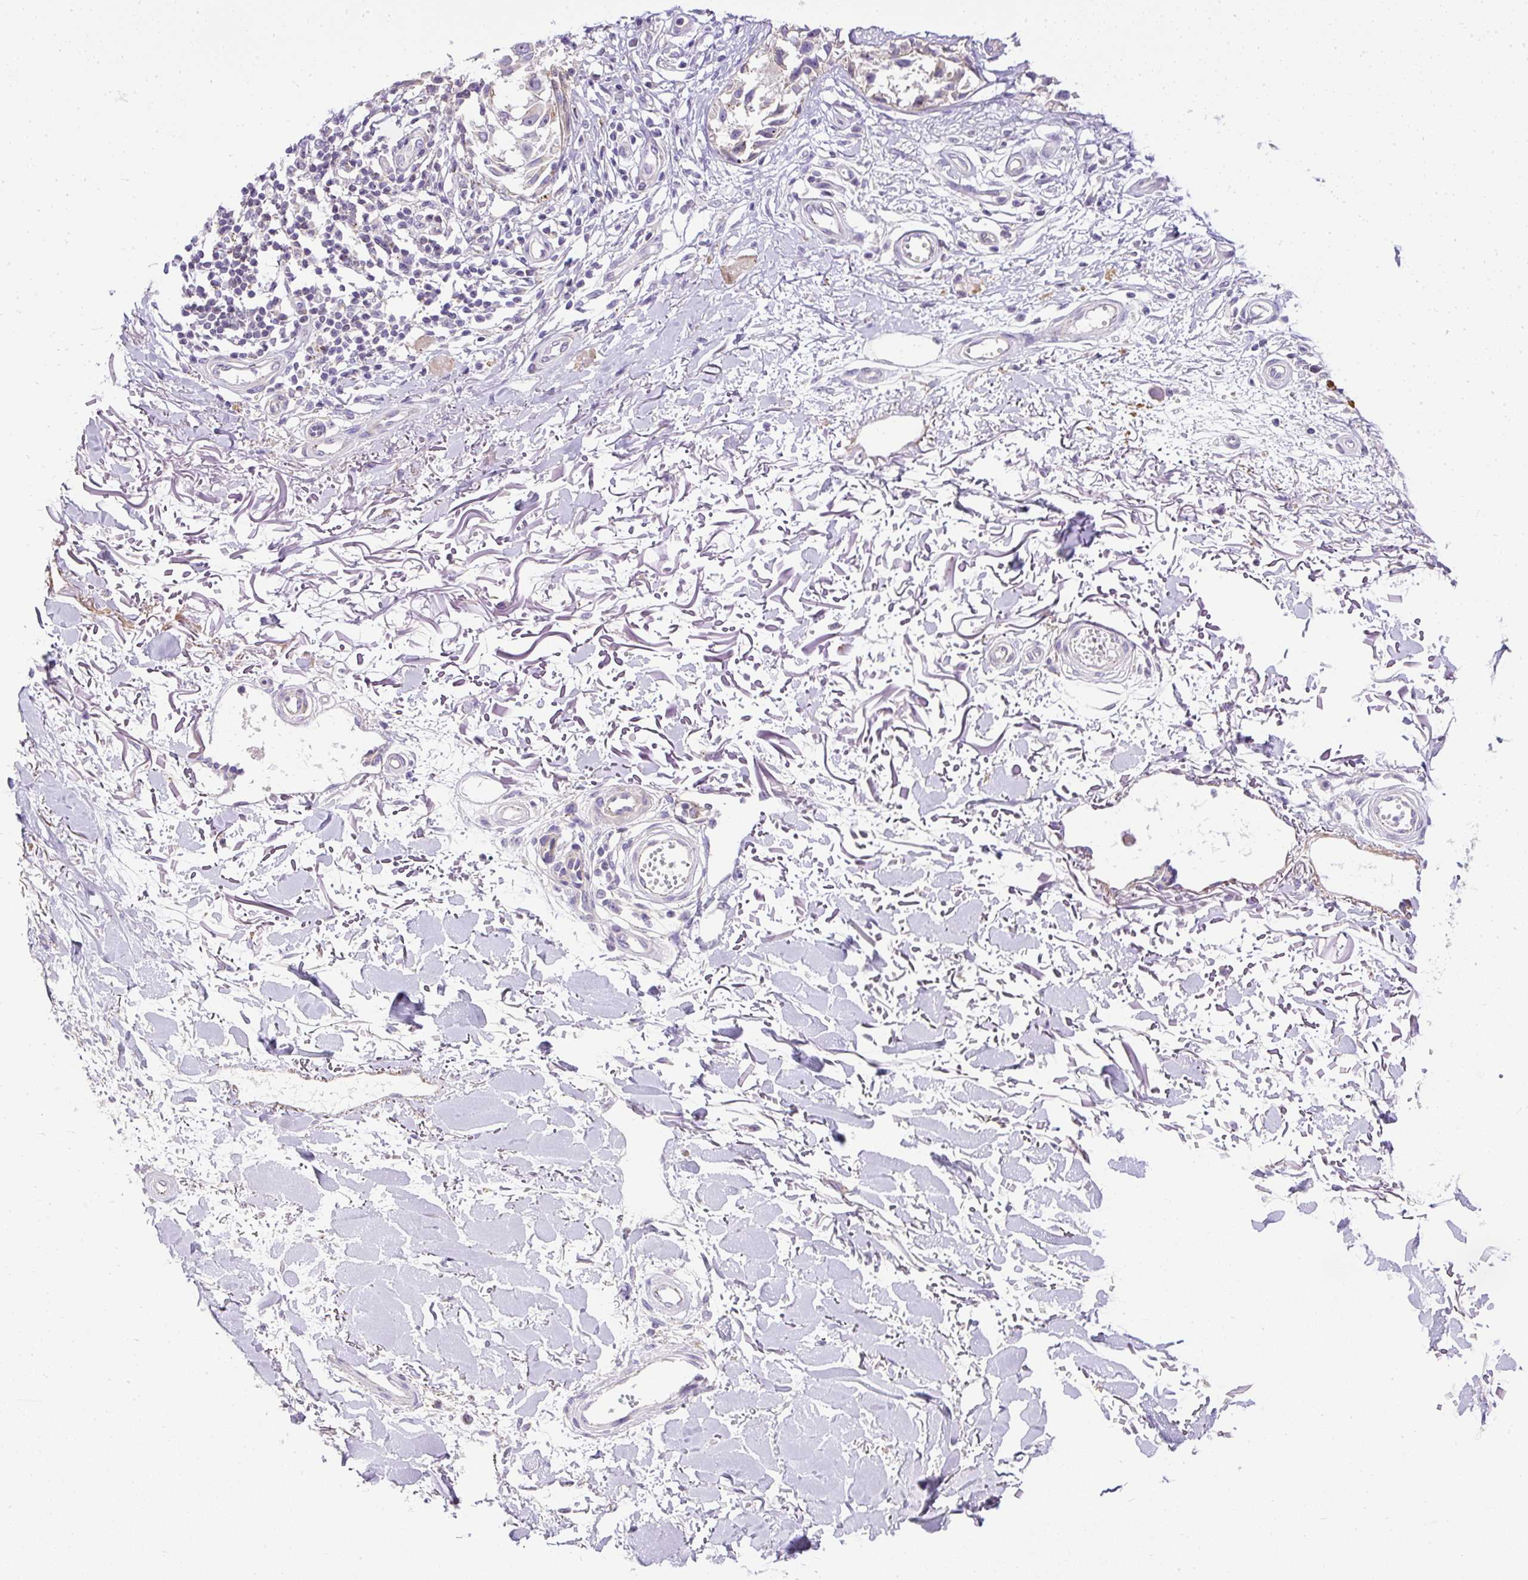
{"staining": {"intensity": "weak", "quantity": "<25%", "location": "cytoplasmic/membranous"}, "tissue": "melanoma", "cell_type": "Tumor cells", "image_type": "cancer", "snomed": [{"axis": "morphology", "description": "Malignant melanoma, NOS"}, {"axis": "topography", "description": "Skin"}], "caption": "Tumor cells show no significant protein staining in malignant melanoma.", "gene": "CFAP47", "patient": {"sex": "male", "age": 73}}